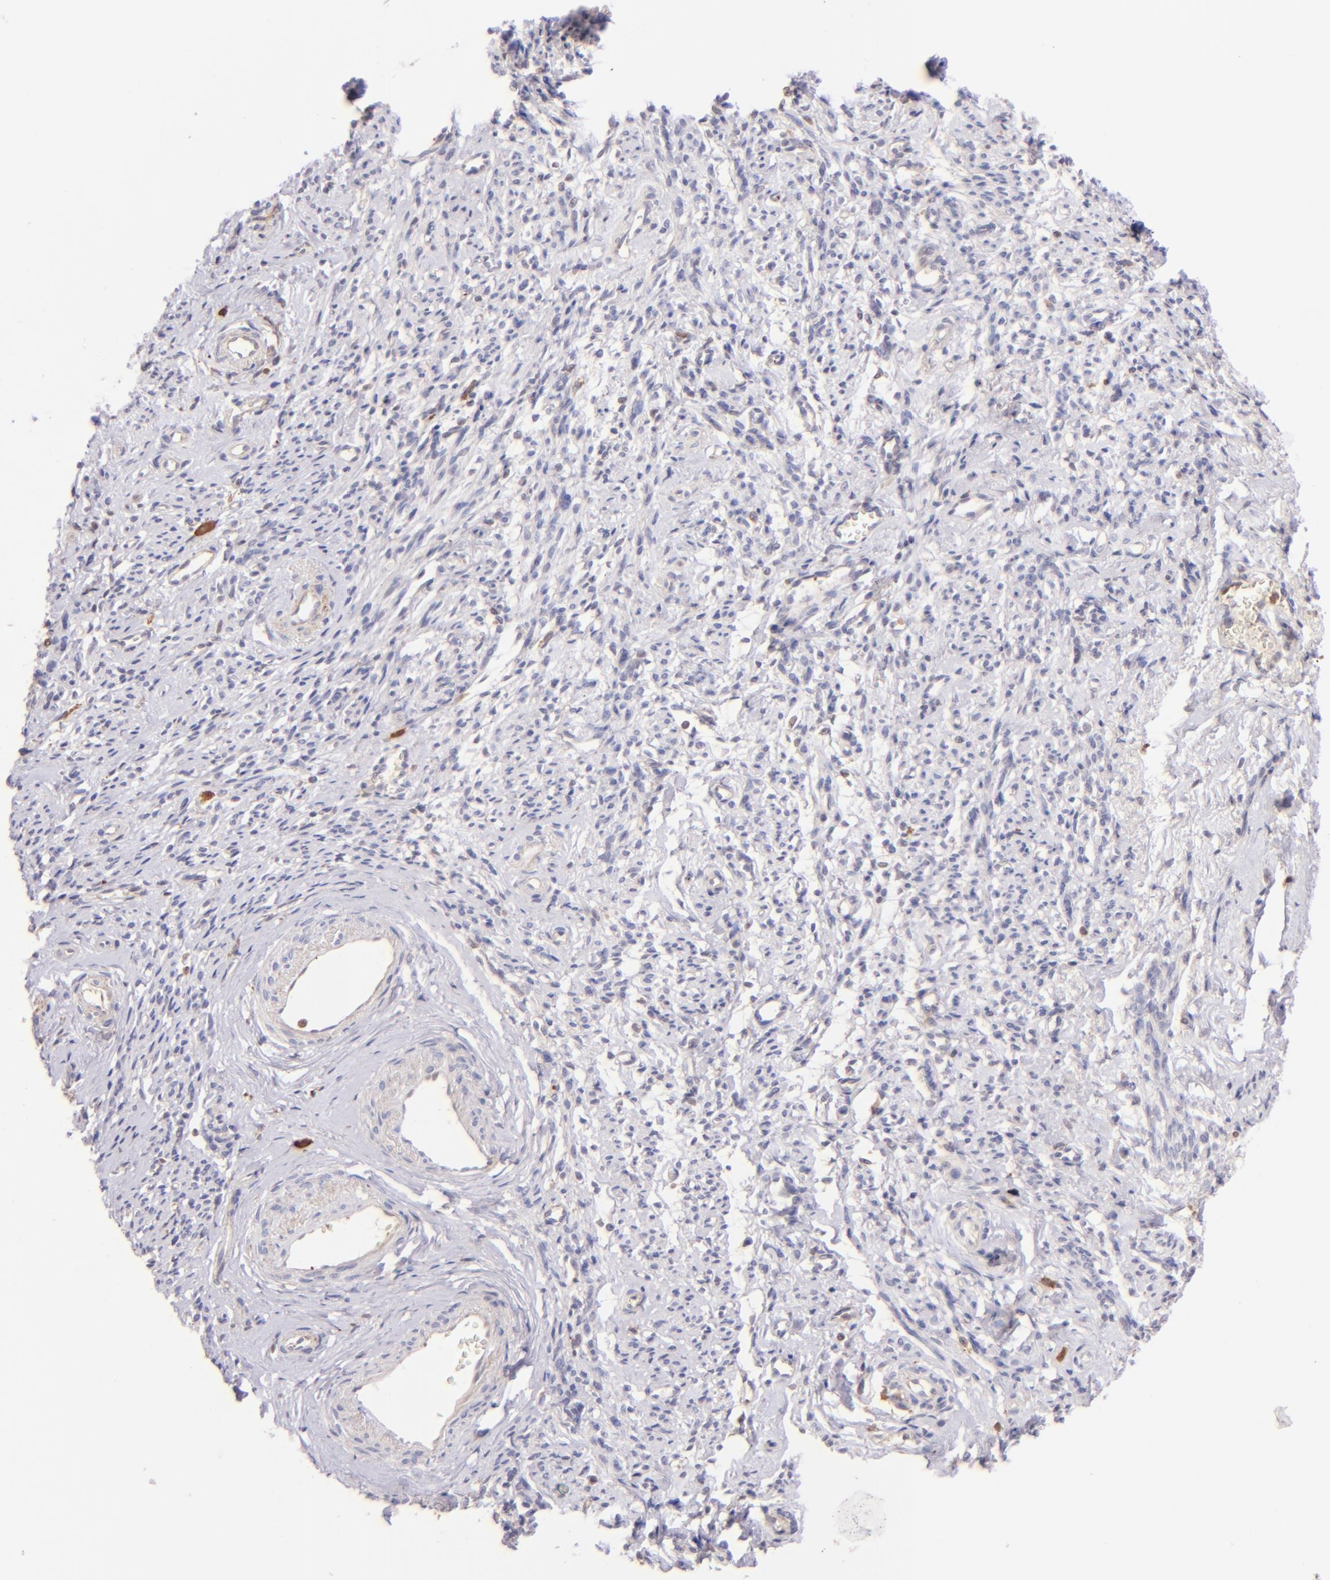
{"staining": {"intensity": "negative", "quantity": "none", "location": "none"}, "tissue": "endometrial cancer", "cell_type": "Tumor cells", "image_type": "cancer", "snomed": [{"axis": "morphology", "description": "Adenocarcinoma, NOS"}, {"axis": "topography", "description": "Endometrium"}], "caption": "Tumor cells are negative for brown protein staining in adenocarcinoma (endometrial).", "gene": "BTK", "patient": {"sex": "female", "age": 75}}